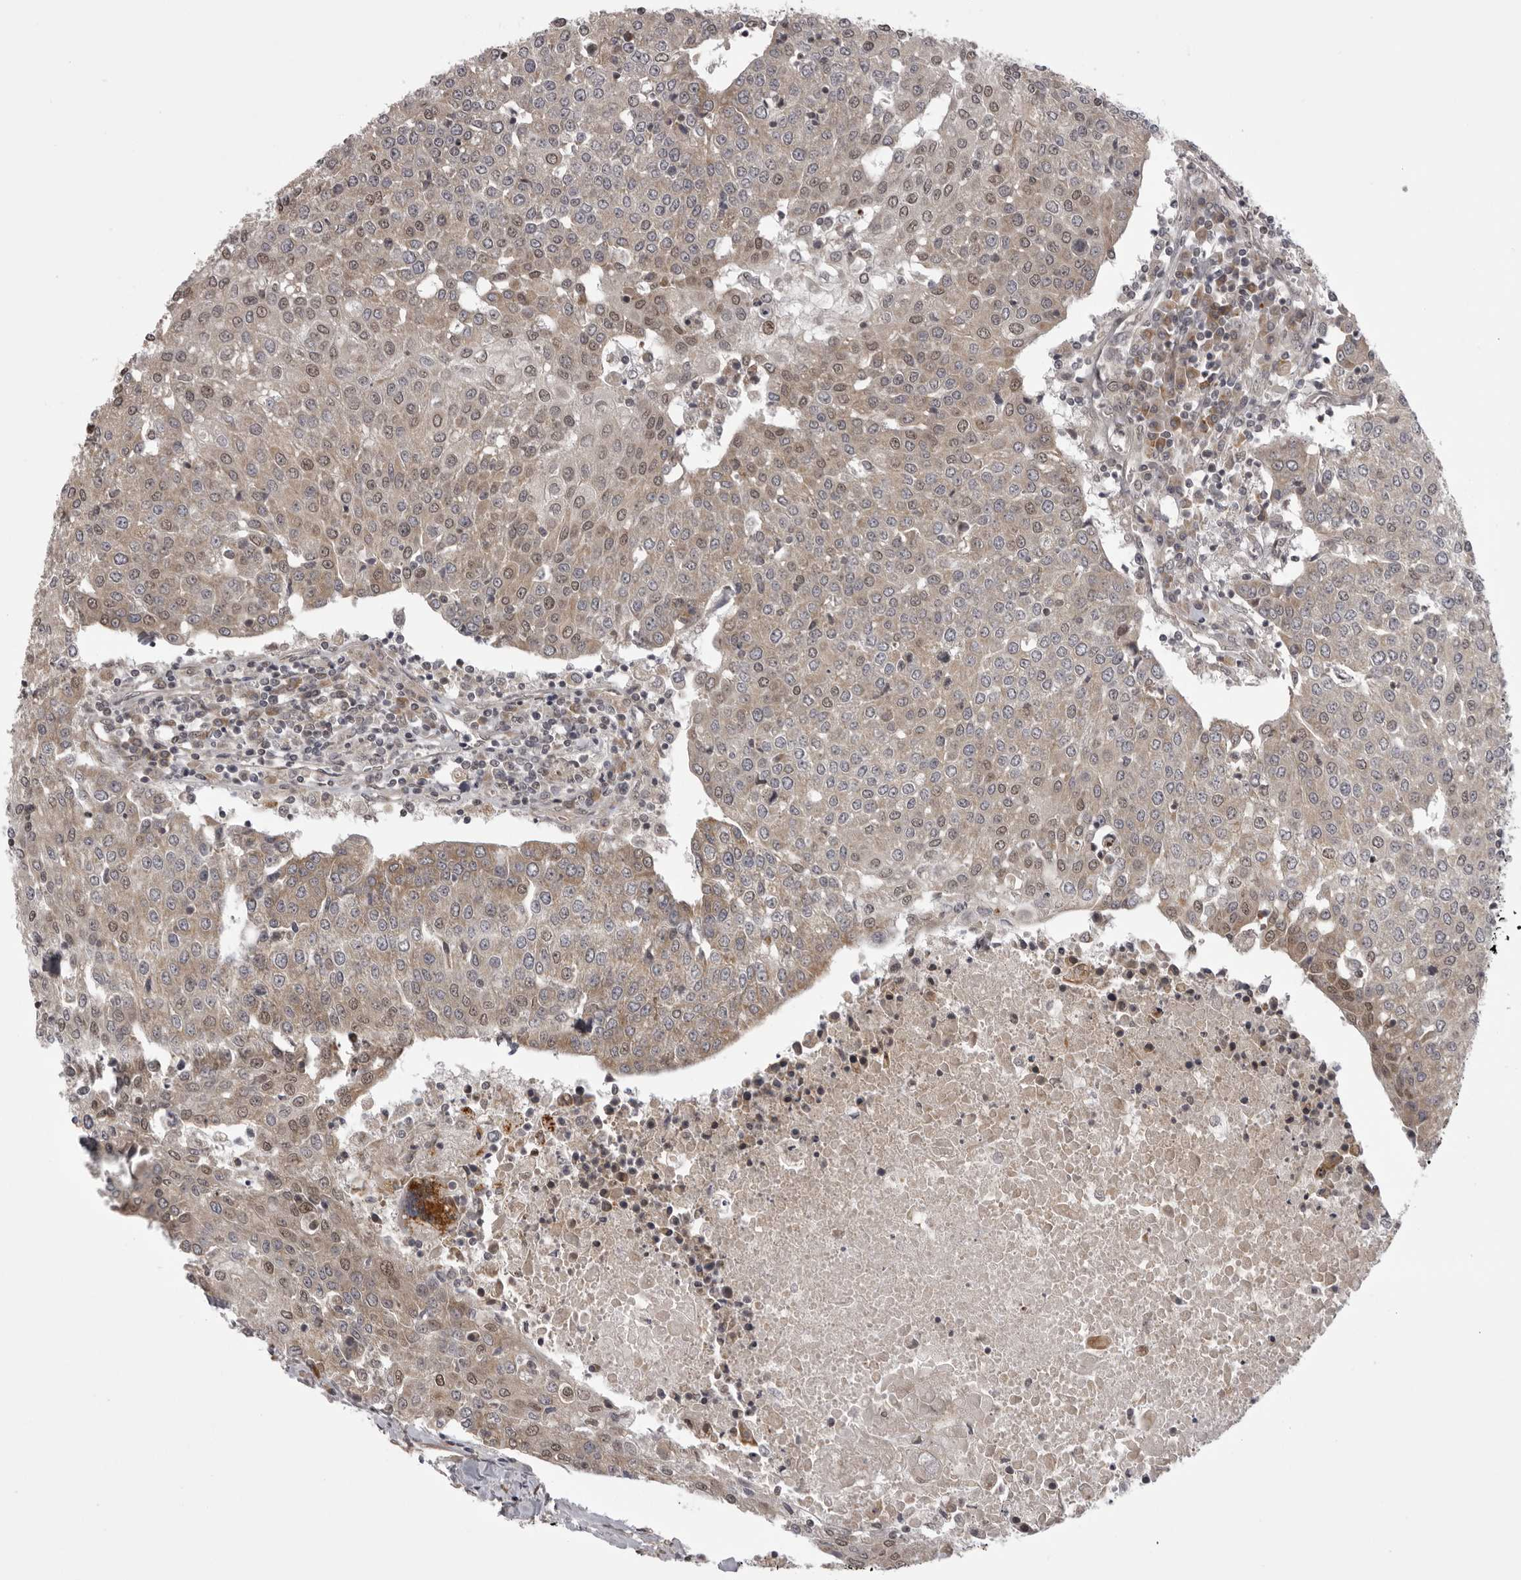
{"staining": {"intensity": "weak", "quantity": "25%-75%", "location": "cytoplasmic/membranous,nuclear"}, "tissue": "urothelial cancer", "cell_type": "Tumor cells", "image_type": "cancer", "snomed": [{"axis": "morphology", "description": "Urothelial carcinoma, High grade"}, {"axis": "topography", "description": "Urinary bladder"}], "caption": "An immunohistochemistry (IHC) micrograph of neoplastic tissue is shown. Protein staining in brown shows weak cytoplasmic/membranous and nuclear positivity in urothelial carcinoma (high-grade) within tumor cells. (IHC, brightfield microscopy, high magnification).", "gene": "C1orf109", "patient": {"sex": "female", "age": 85}}